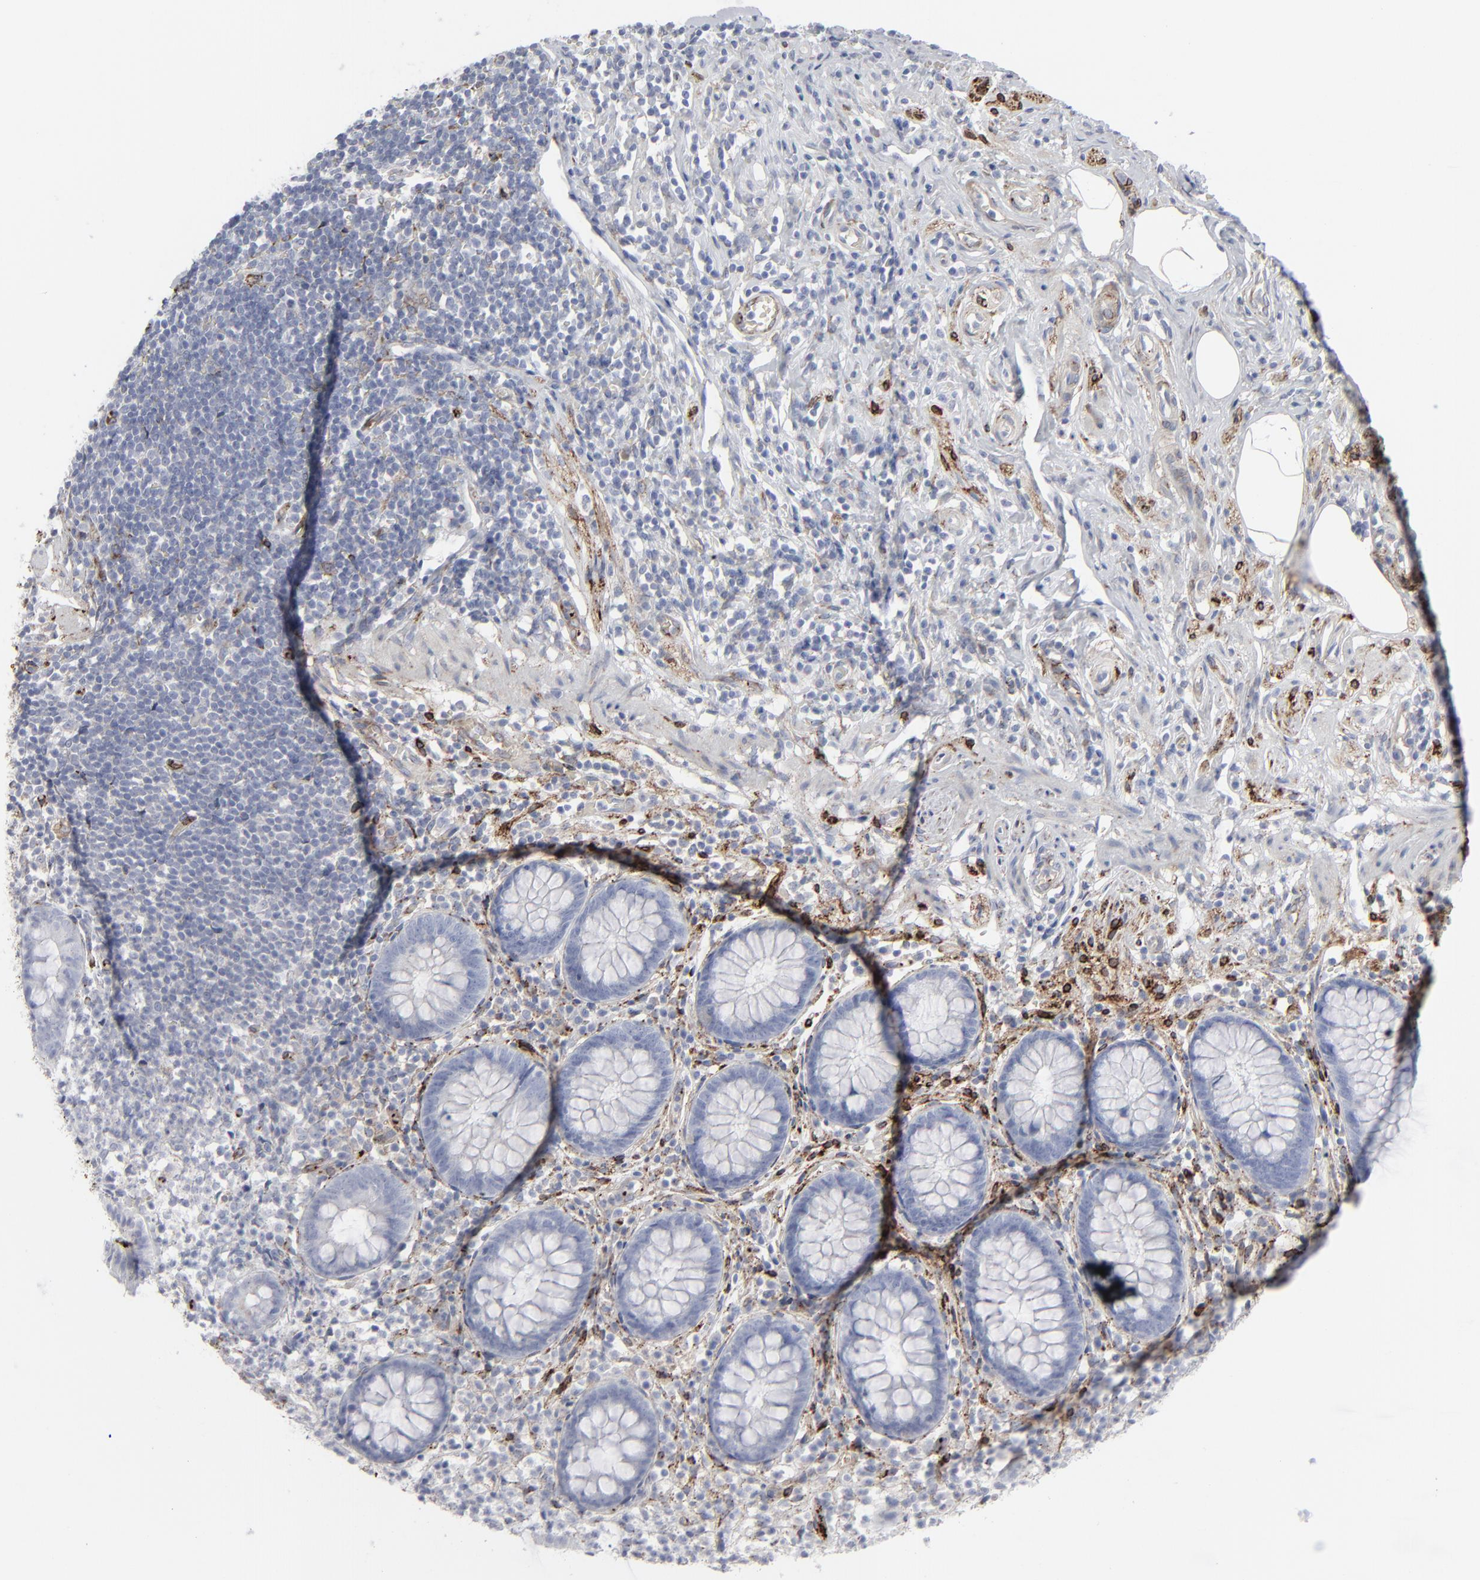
{"staining": {"intensity": "negative", "quantity": "none", "location": "none"}, "tissue": "appendix", "cell_type": "Glandular cells", "image_type": "normal", "snomed": [{"axis": "morphology", "description": "Normal tissue, NOS"}, {"axis": "topography", "description": "Appendix"}], "caption": "Appendix stained for a protein using IHC exhibits no positivity glandular cells.", "gene": "SPARC", "patient": {"sex": "male", "age": 38}}